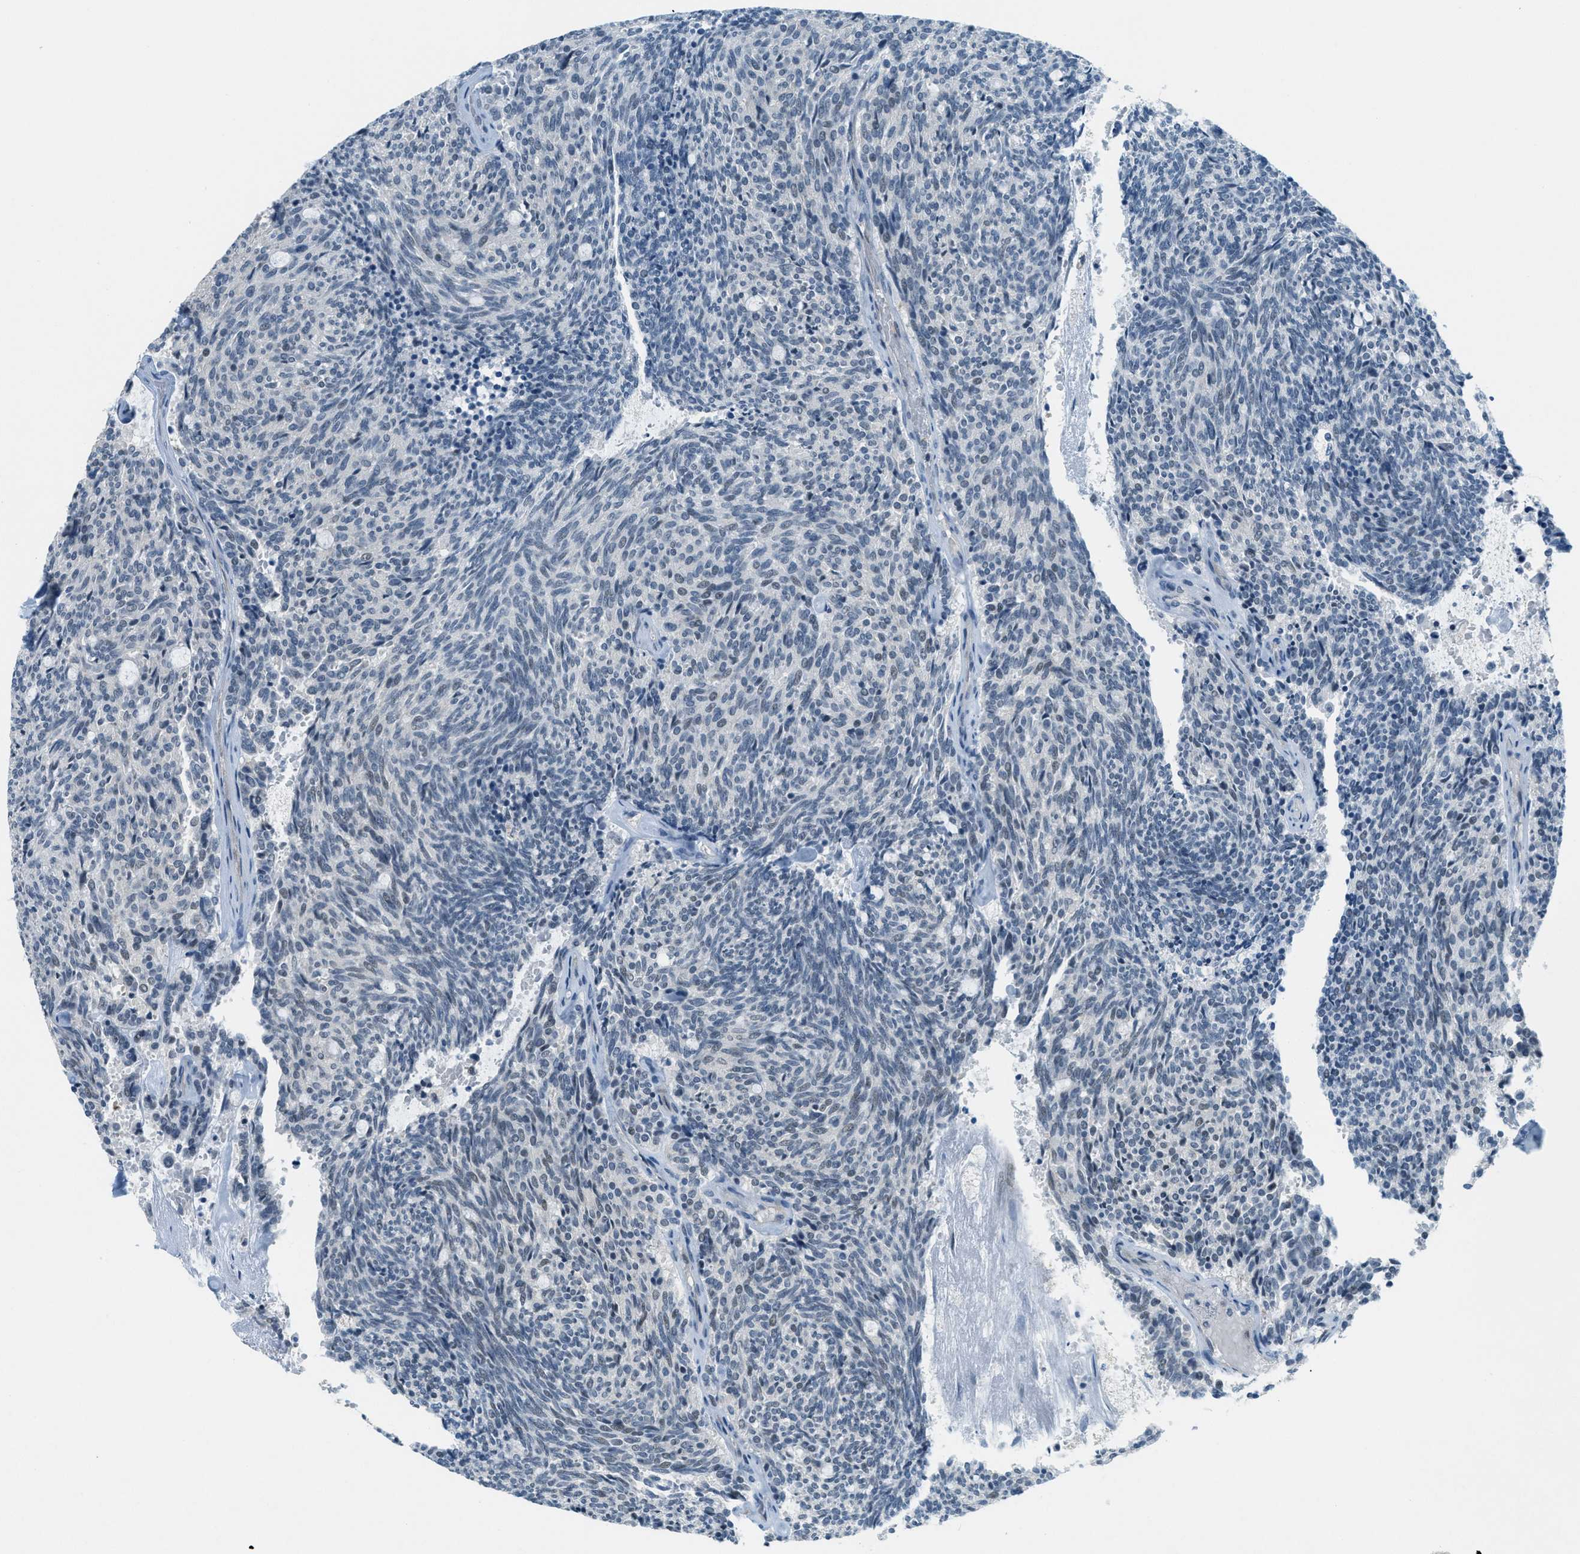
{"staining": {"intensity": "negative", "quantity": "none", "location": "none"}, "tissue": "carcinoid", "cell_type": "Tumor cells", "image_type": "cancer", "snomed": [{"axis": "morphology", "description": "Carcinoid, malignant, NOS"}, {"axis": "topography", "description": "Pancreas"}], "caption": "There is no significant staining in tumor cells of malignant carcinoid. (DAB (3,3'-diaminobenzidine) immunohistochemistry with hematoxylin counter stain).", "gene": "FYN", "patient": {"sex": "female", "age": 54}}